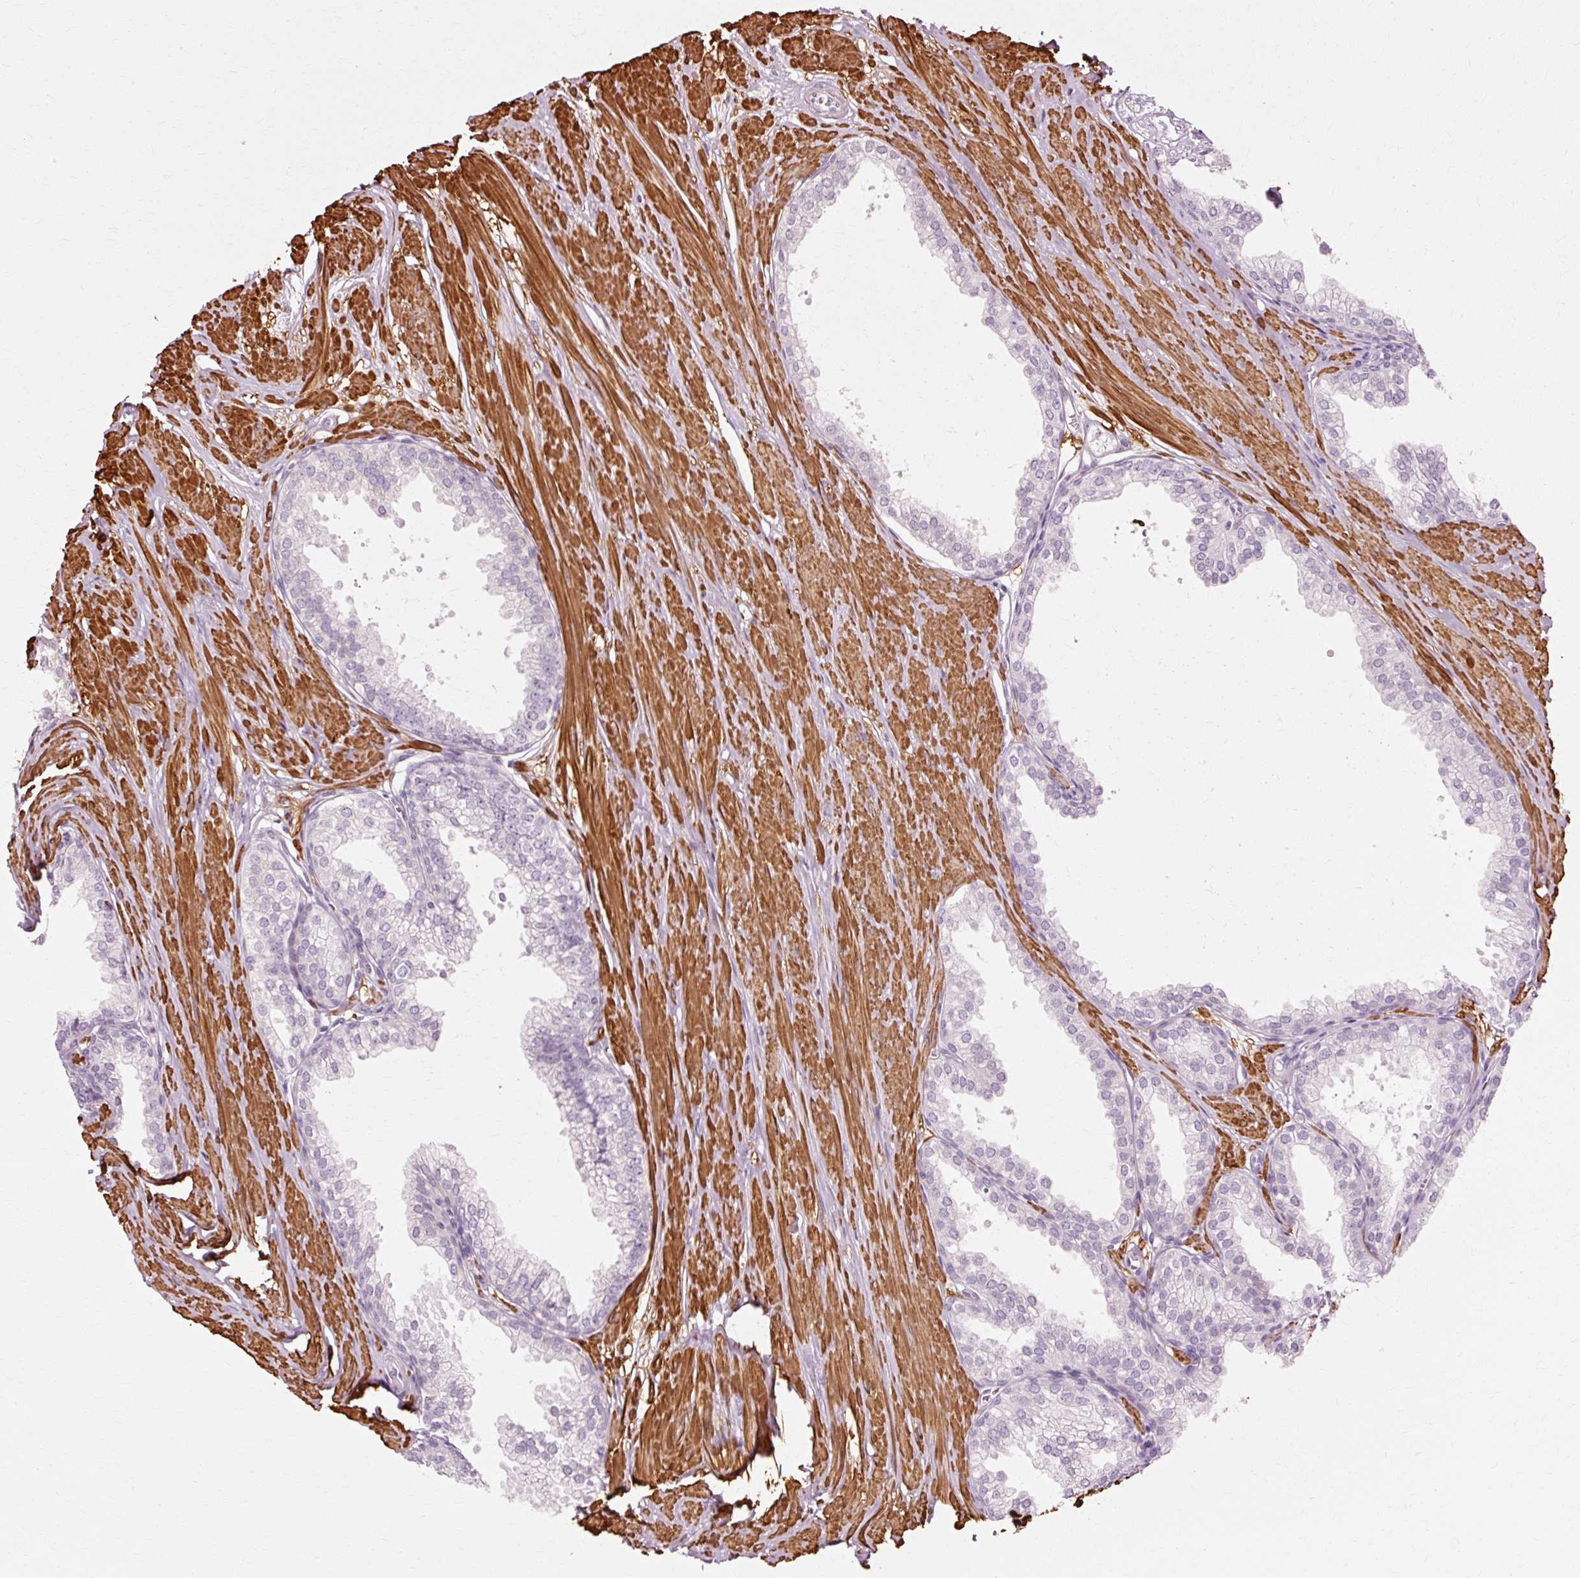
{"staining": {"intensity": "negative", "quantity": "none", "location": "none"}, "tissue": "prostate", "cell_type": "Glandular cells", "image_type": "normal", "snomed": [{"axis": "morphology", "description": "Normal tissue, NOS"}, {"axis": "topography", "description": "Prostate"}, {"axis": "topography", "description": "Peripheral nerve tissue"}], "caption": "Histopathology image shows no significant protein staining in glandular cells of unremarkable prostate. (DAB immunohistochemistry (IHC) with hematoxylin counter stain).", "gene": "RANBP2", "patient": {"sex": "male", "age": 55}}